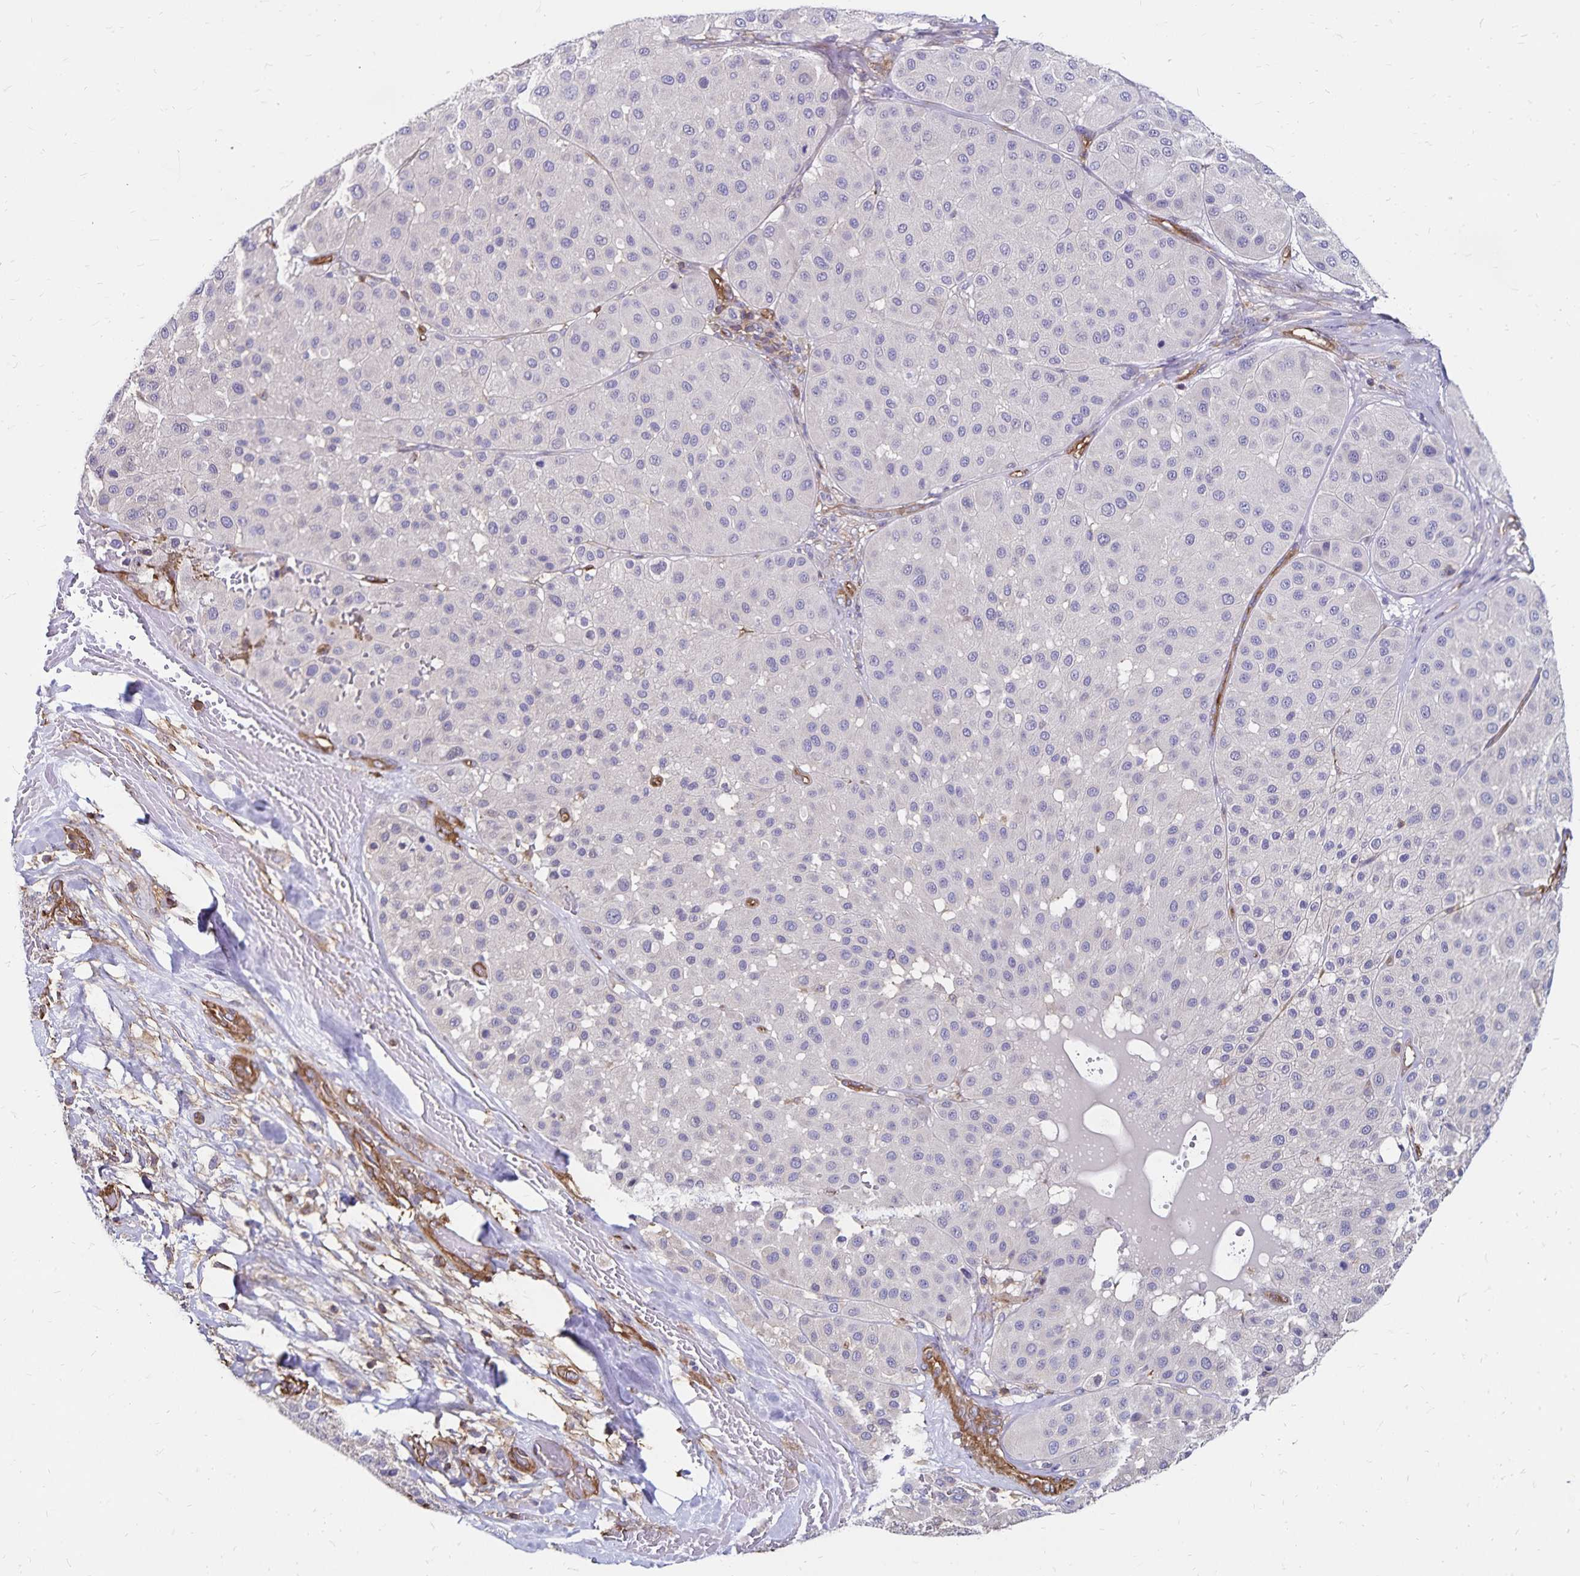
{"staining": {"intensity": "negative", "quantity": "none", "location": "none"}, "tissue": "melanoma", "cell_type": "Tumor cells", "image_type": "cancer", "snomed": [{"axis": "morphology", "description": "Malignant melanoma, Metastatic site"}, {"axis": "topography", "description": "Smooth muscle"}], "caption": "Immunohistochemistry (IHC) photomicrograph of human malignant melanoma (metastatic site) stained for a protein (brown), which displays no expression in tumor cells. The staining is performed using DAB brown chromogen with nuclei counter-stained in using hematoxylin.", "gene": "RPRML", "patient": {"sex": "male", "age": 41}}